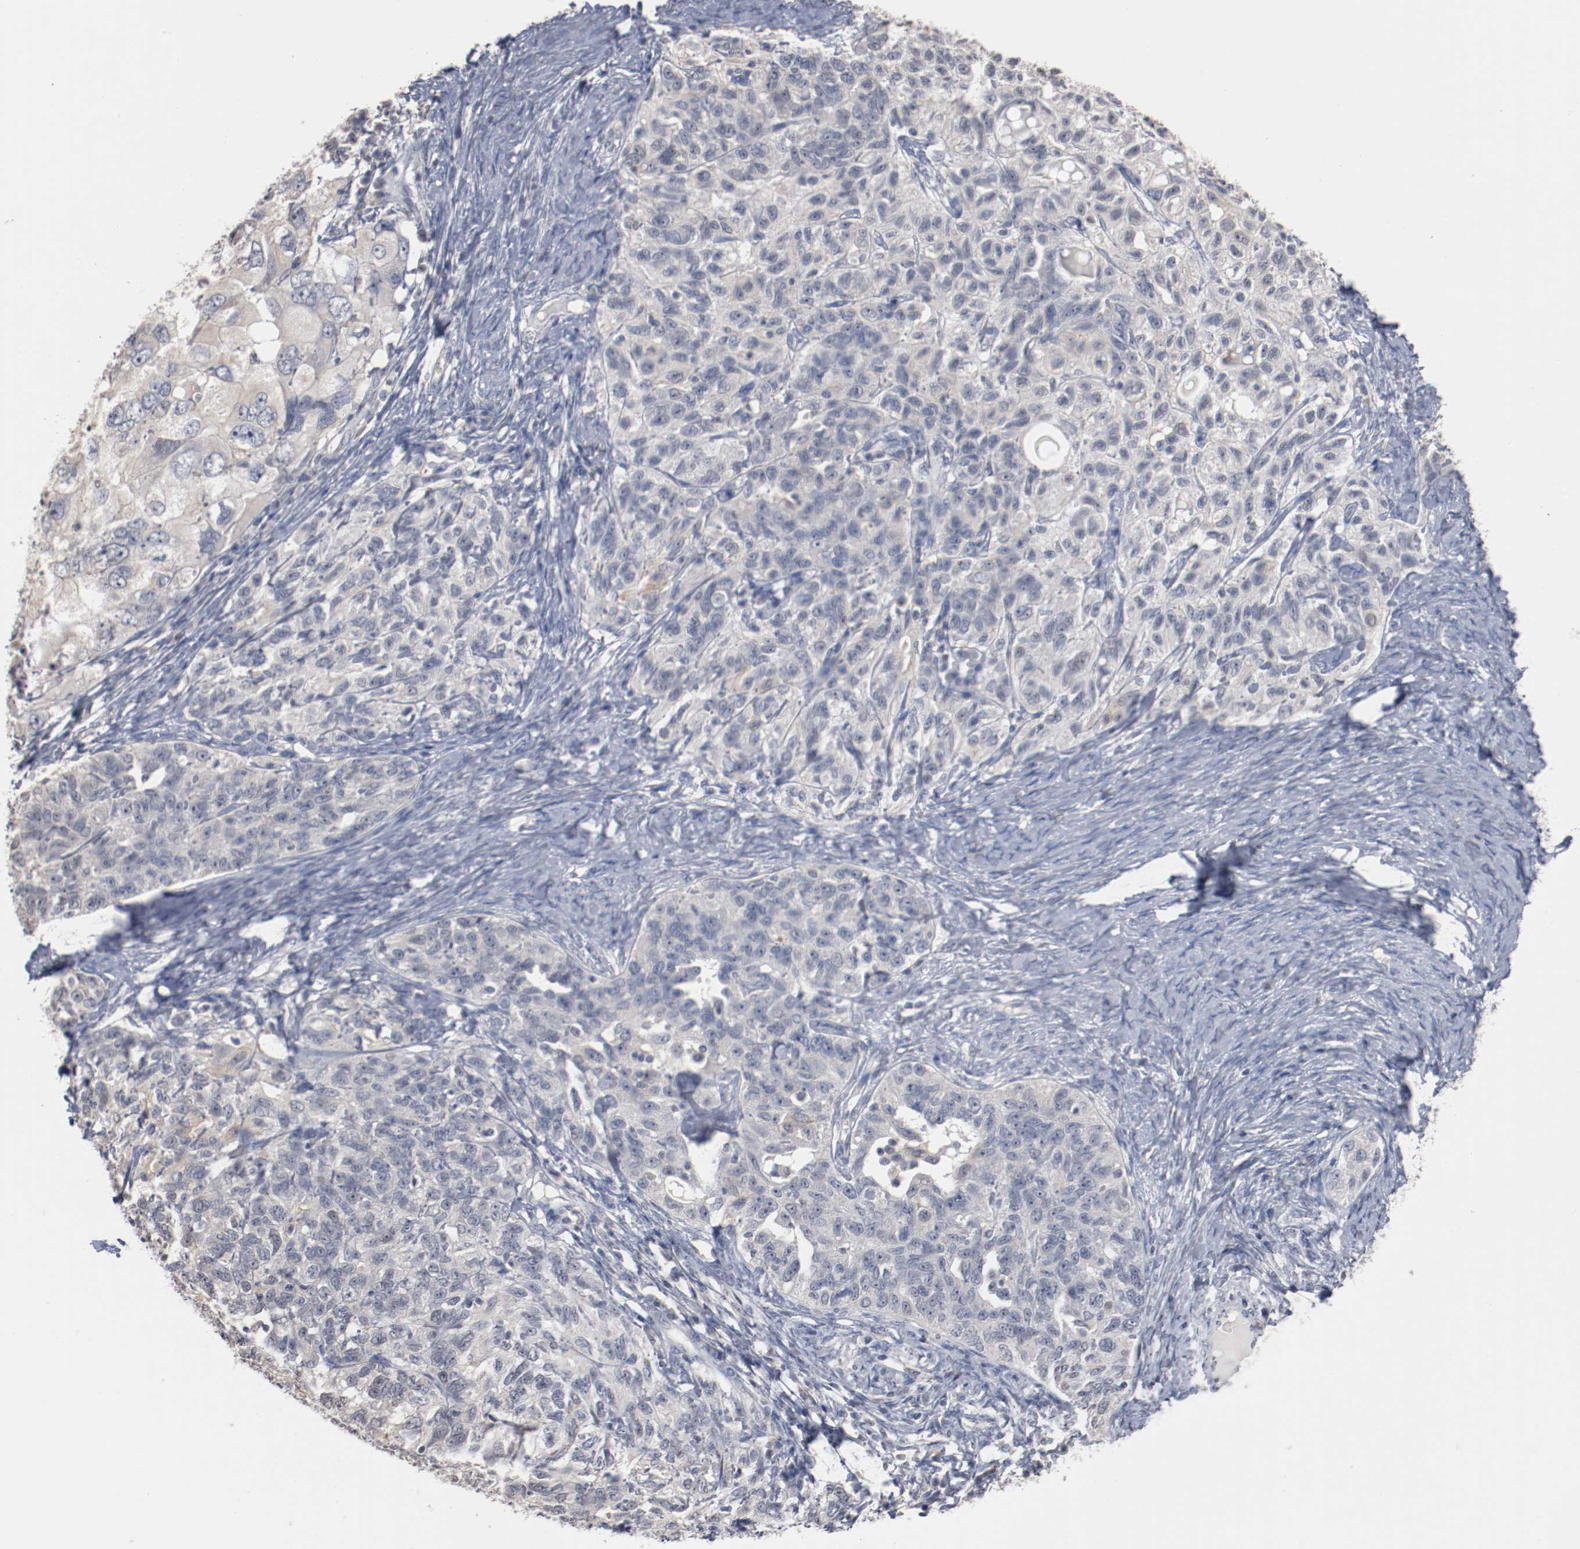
{"staining": {"intensity": "negative", "quantity": "none", "location": "none"}, "tissue": "ovarian cancer", "cell_type": "Tumor cells", "image_type": "cancer", "snomed": [{"axis": "morphology", "description": "Cystadenocarcinoma, serous, NOS"}, {"axis": "topography", "description": "Ovary"}], "caption": "A photomicrograph of serous cystadenocarcinoma (ovarian) stained for a protein reveals no brown staining in tumor cells. (Brightfield microscopy of DAB (3,3'-diaminobenzidine) IHC at high magnification).", "gene": "ERICH1", "patient": {"sex": "female", "age": 82}}